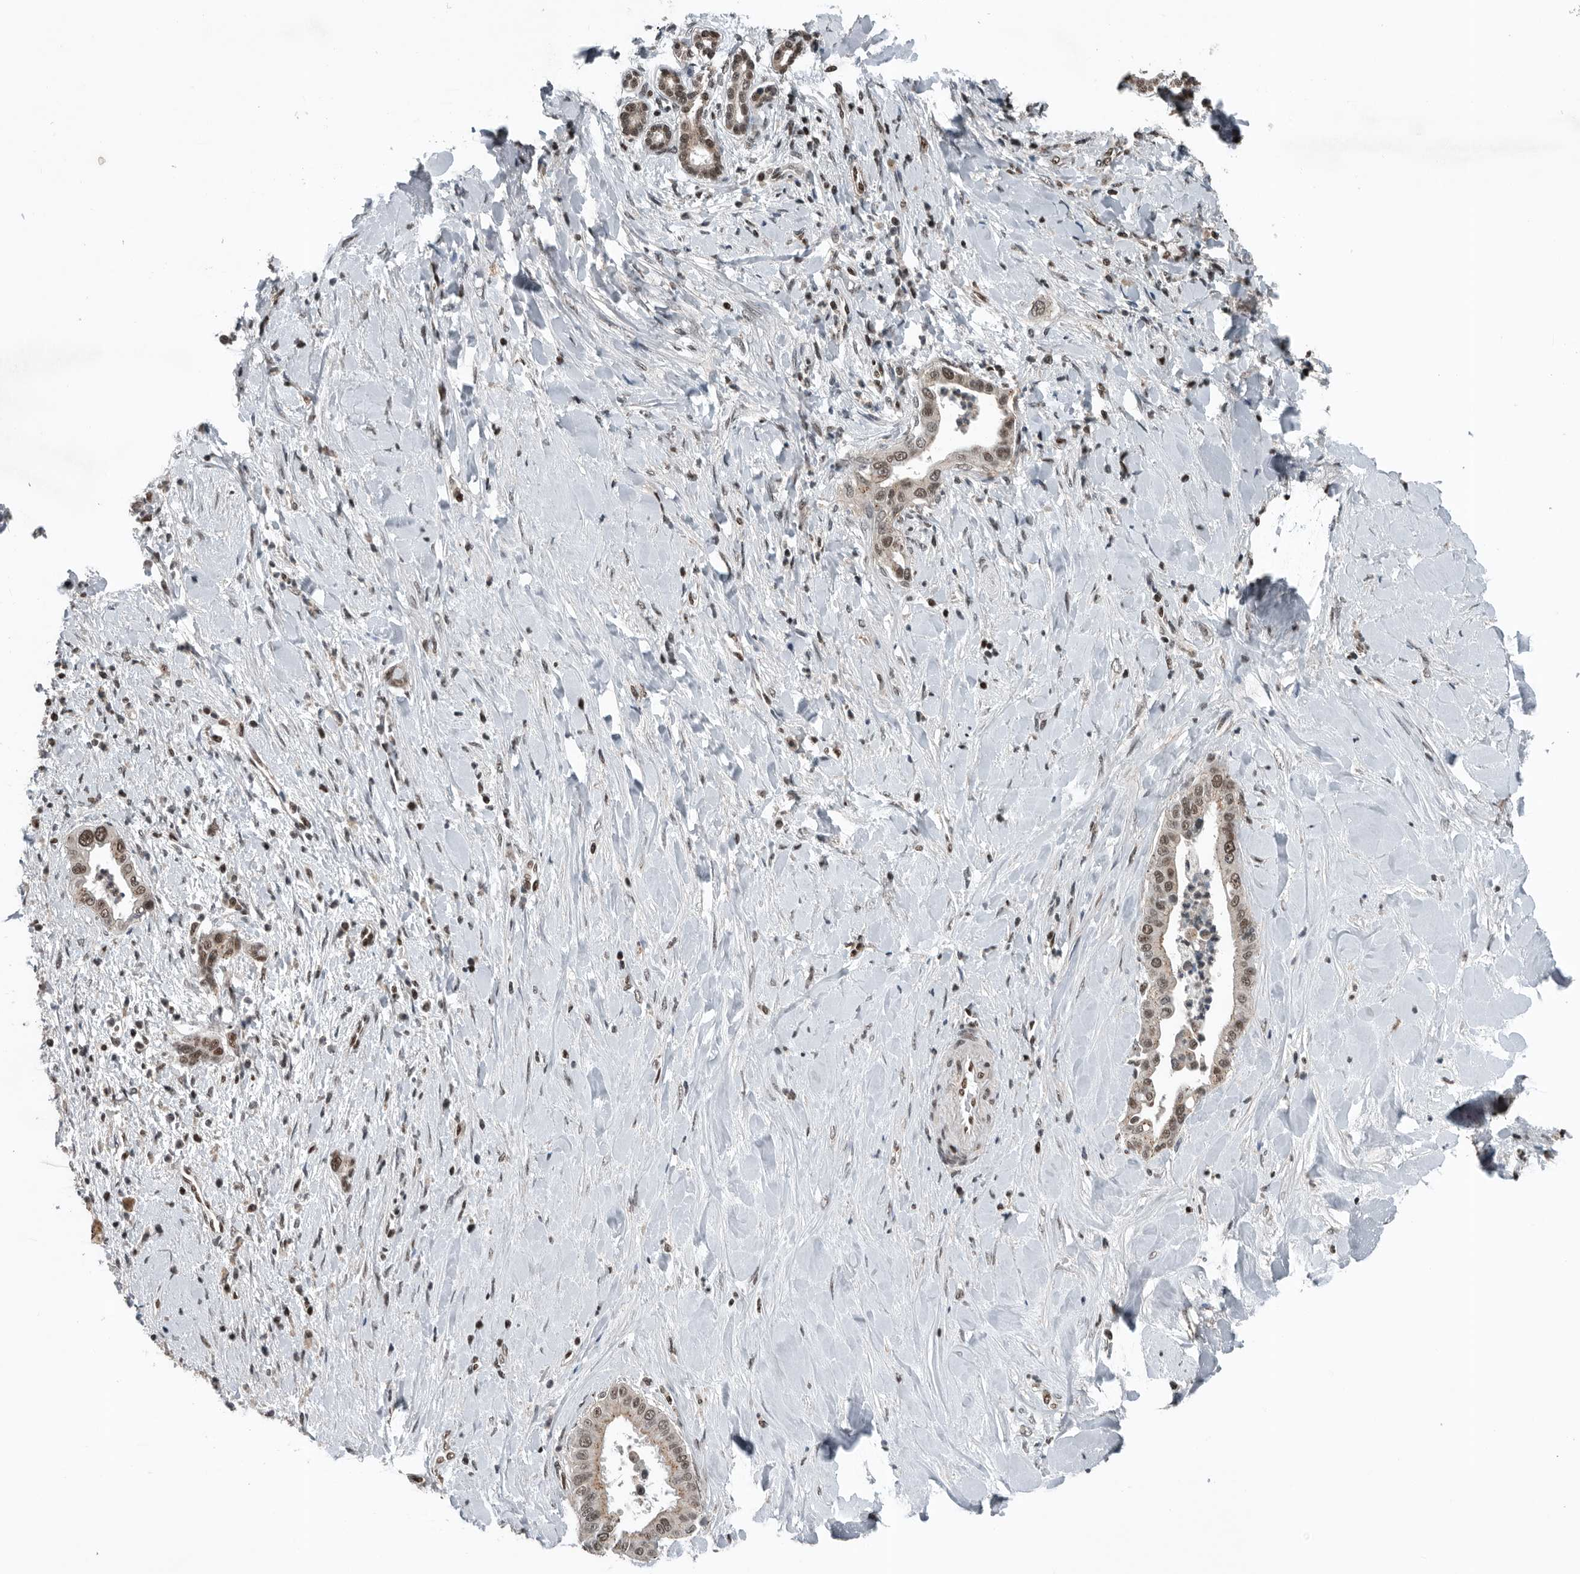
{"staining": {"intensity": "strong", "quantity": ">75%", "location": "nuclear"}, "tissue": "liver cancer", "cell_type": "Tumor cells", "image_type": "cancer", "snomed": [{"axis": "morphology", "description": "Cholangiocarcinoma"}, {"axis": "topography", "description": "Liver"}], "caption": "High-magnification brightfield microscopy of liver cancer stained with DAB (brown) and counterstained with hematoxylin (blue). tumor cells exhibit strong nuclear staining is identified in about>75% of cells. (brown staining indicates protein expression, while blue staining denotes nuclei).", "gene": "SENP7", "patient": {"sex": "female", "age": 54}}